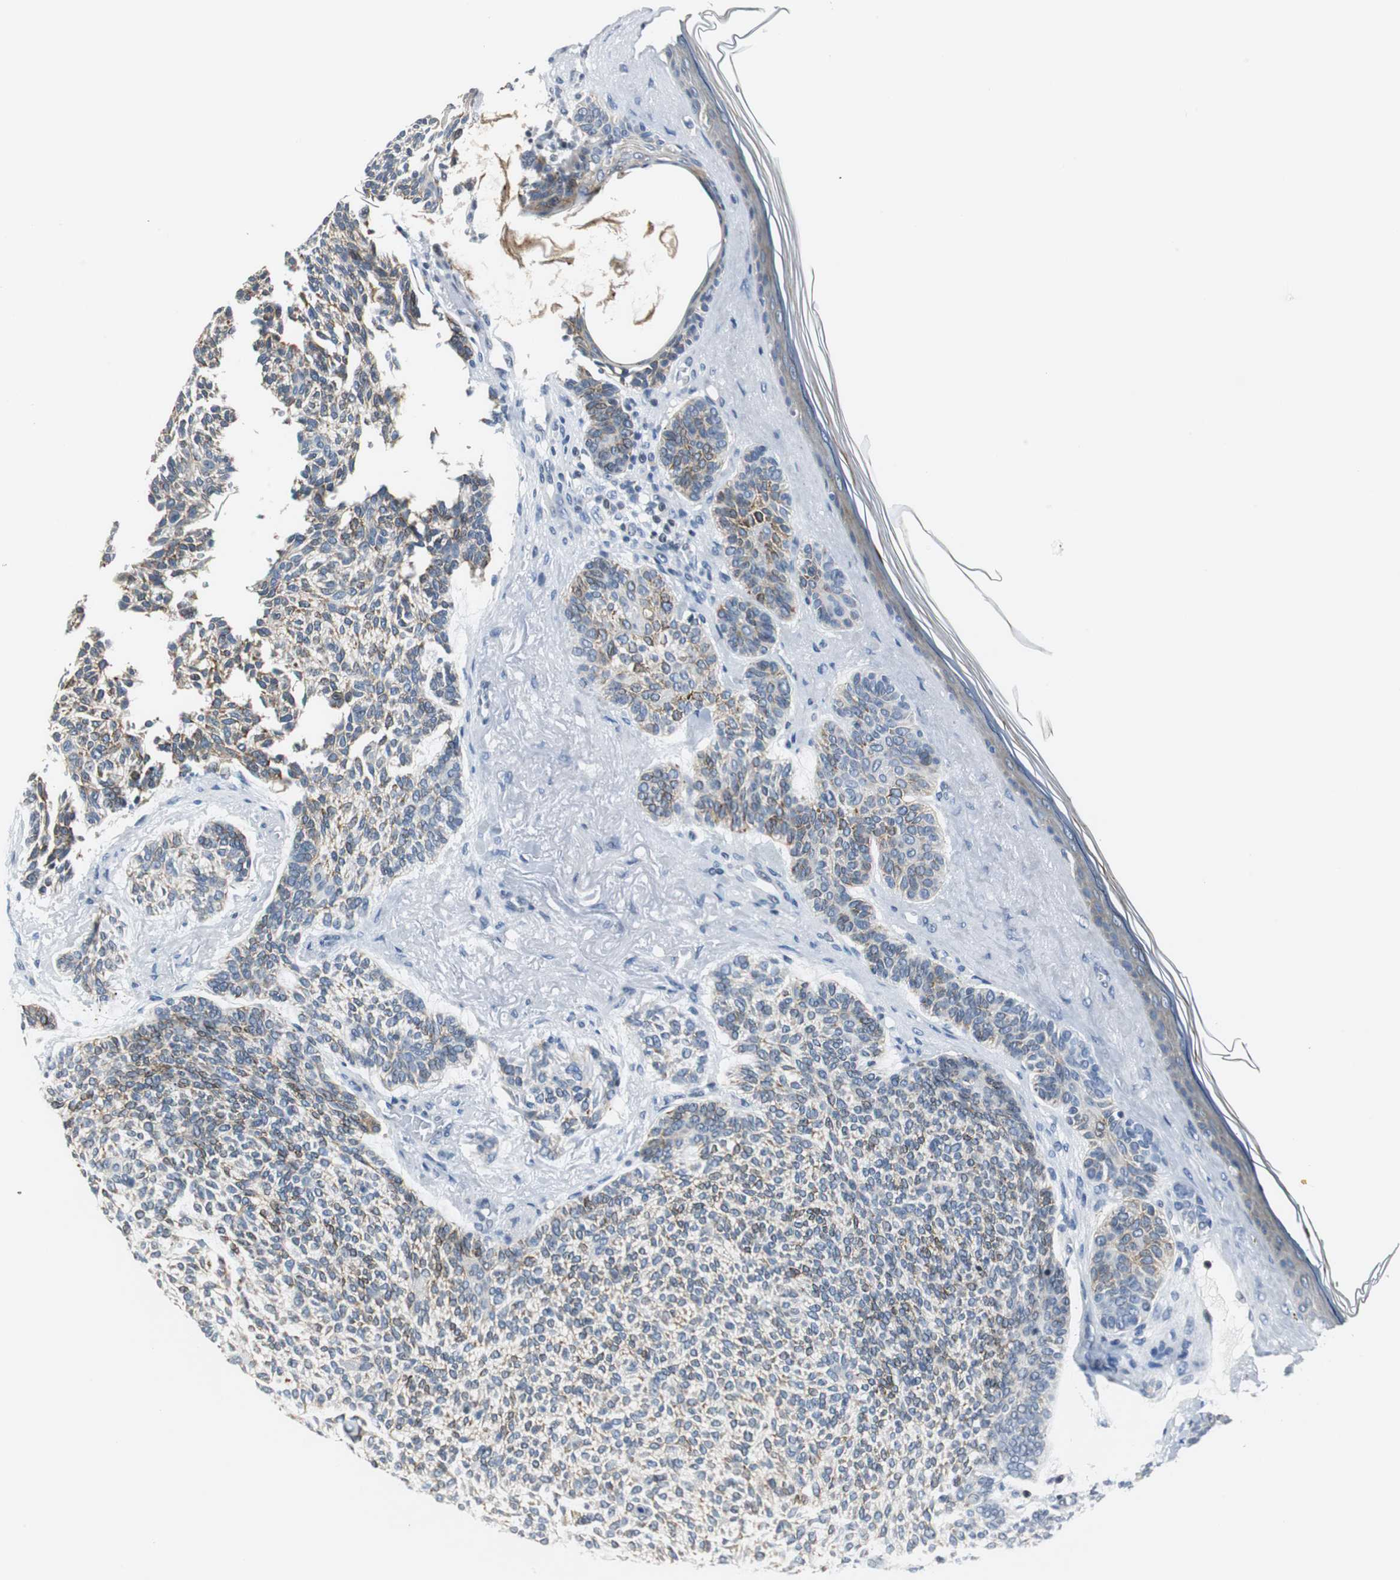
{"staining": {"intensity": "moderate", "quantity": "<25%", "location": "cytoplasmic/membranous"}, "tissue": "skin cancer", "cell_type": "Tumor cells", "image_type": "cancer", "snomed": [{"axis": "morphology", "description": "Normal tissue, NOS"}, {"axis": "morphology", "description": "Basal cell carcinoma"}, {"axis": "topography", "description": "Skin"}], "caption": "A brown stain labels moderate cytoplasmic/membranous staining of a protein in human basal cell carcinoma (skin) tumor cells. (DAB (3,3'-diaminobenzidine) = brown stain, brightfield microscopy at high magnification).", "gene": "HCFC2", "patient": {"sex": "female", "age": 70}}